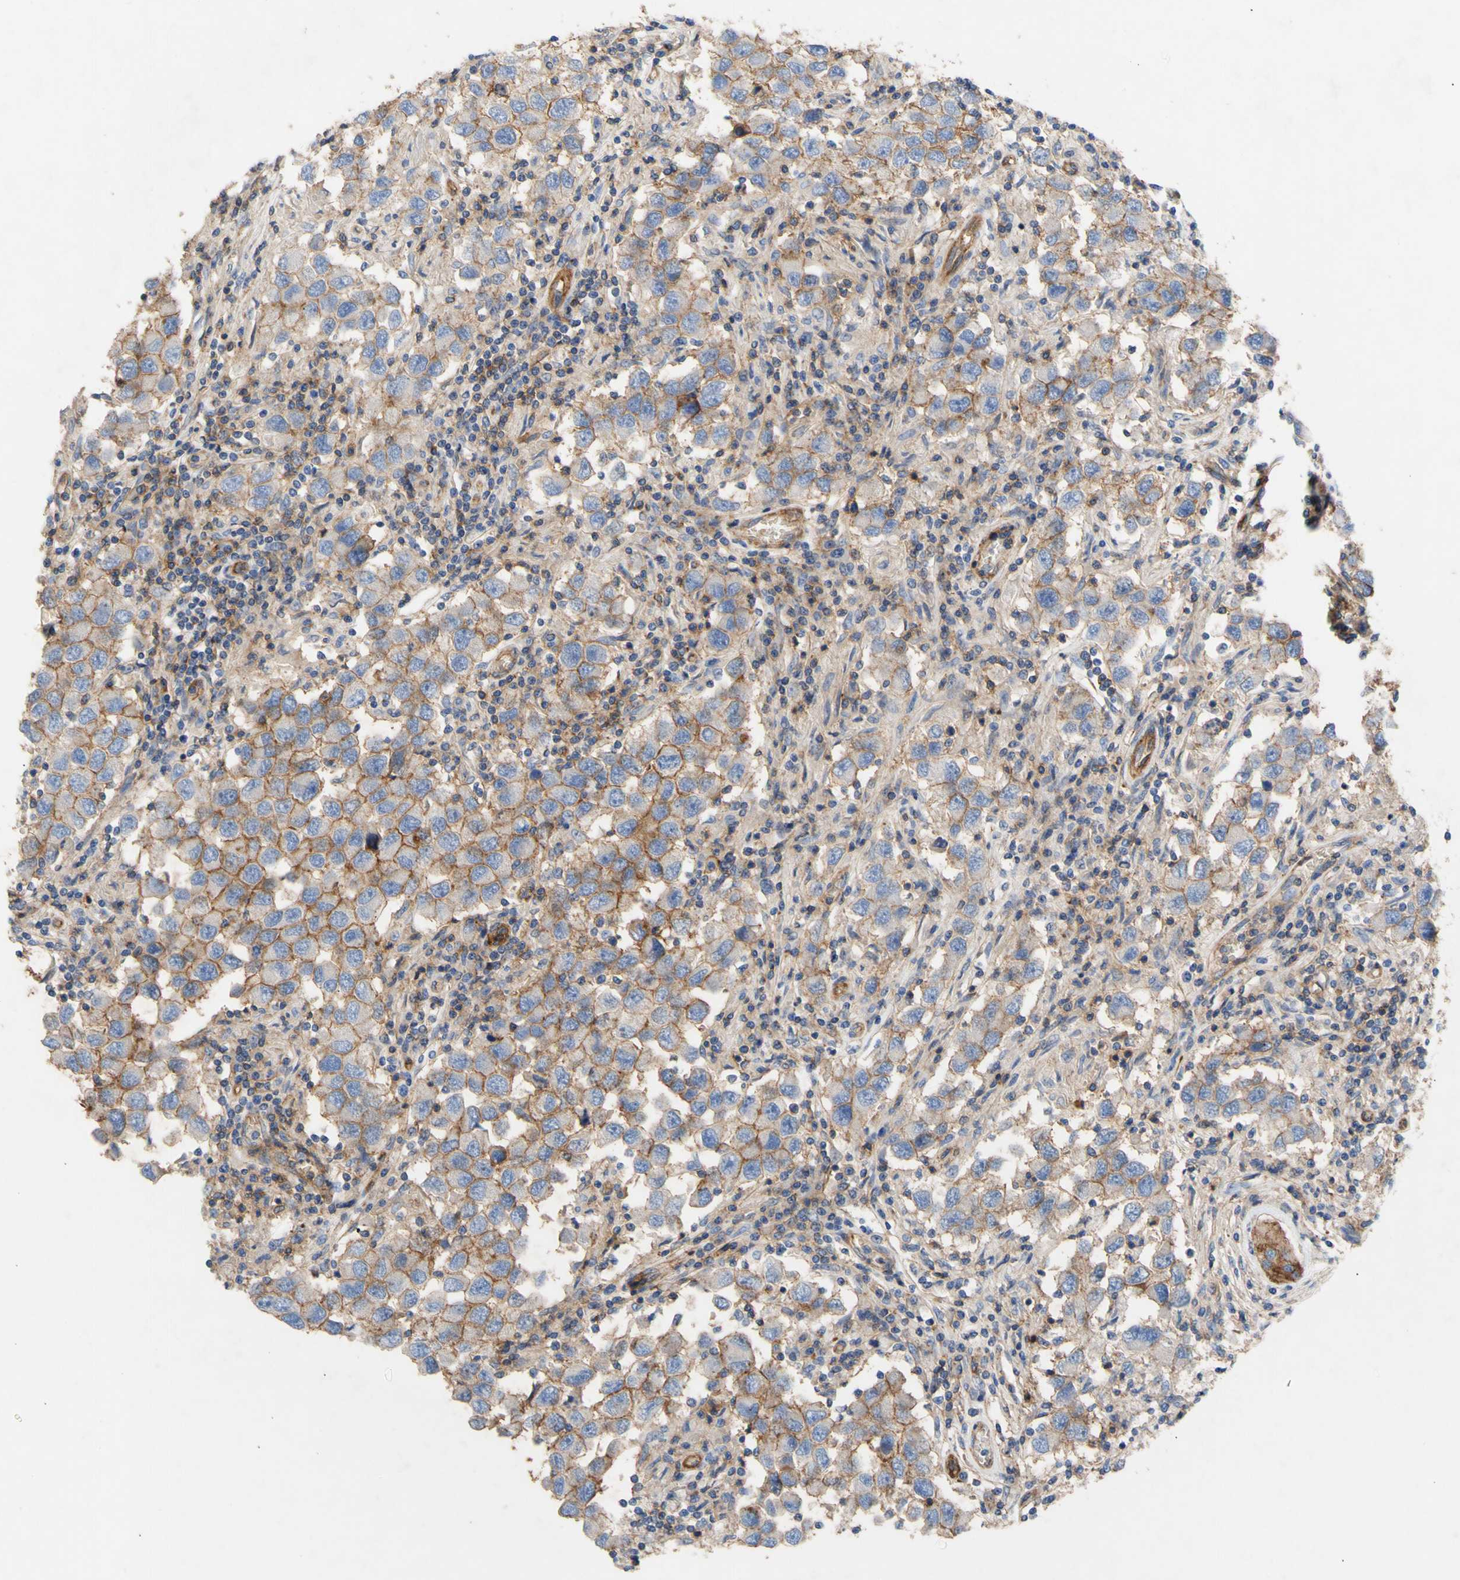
{"staining": {"intensity": "moderate", "quantity": ">75%", "location": "cytoplasmic/membranous"}, "tissue": "testis cancer", "cell_type": "Tumor cells", "image_type": "cancer", "snomed": [{"axis": "morphology", "description": "Carcinoma, Embryonal, NOS"}, {"axis": "topography", "description": "Testis"}], "caption": "Immunohistochemical staining of human embryonal carcinoma (testis) displays medium levels of moderate cytoplasmic/membranous protein staining in approximately >75% of tumor cells. (DAB (3,3'-diaminobenzidine) IHC, brown staining for protein, blue staining for nuclei).", "gene": "ATP2A3", "patient": {"sex": "male", "age": 21}}